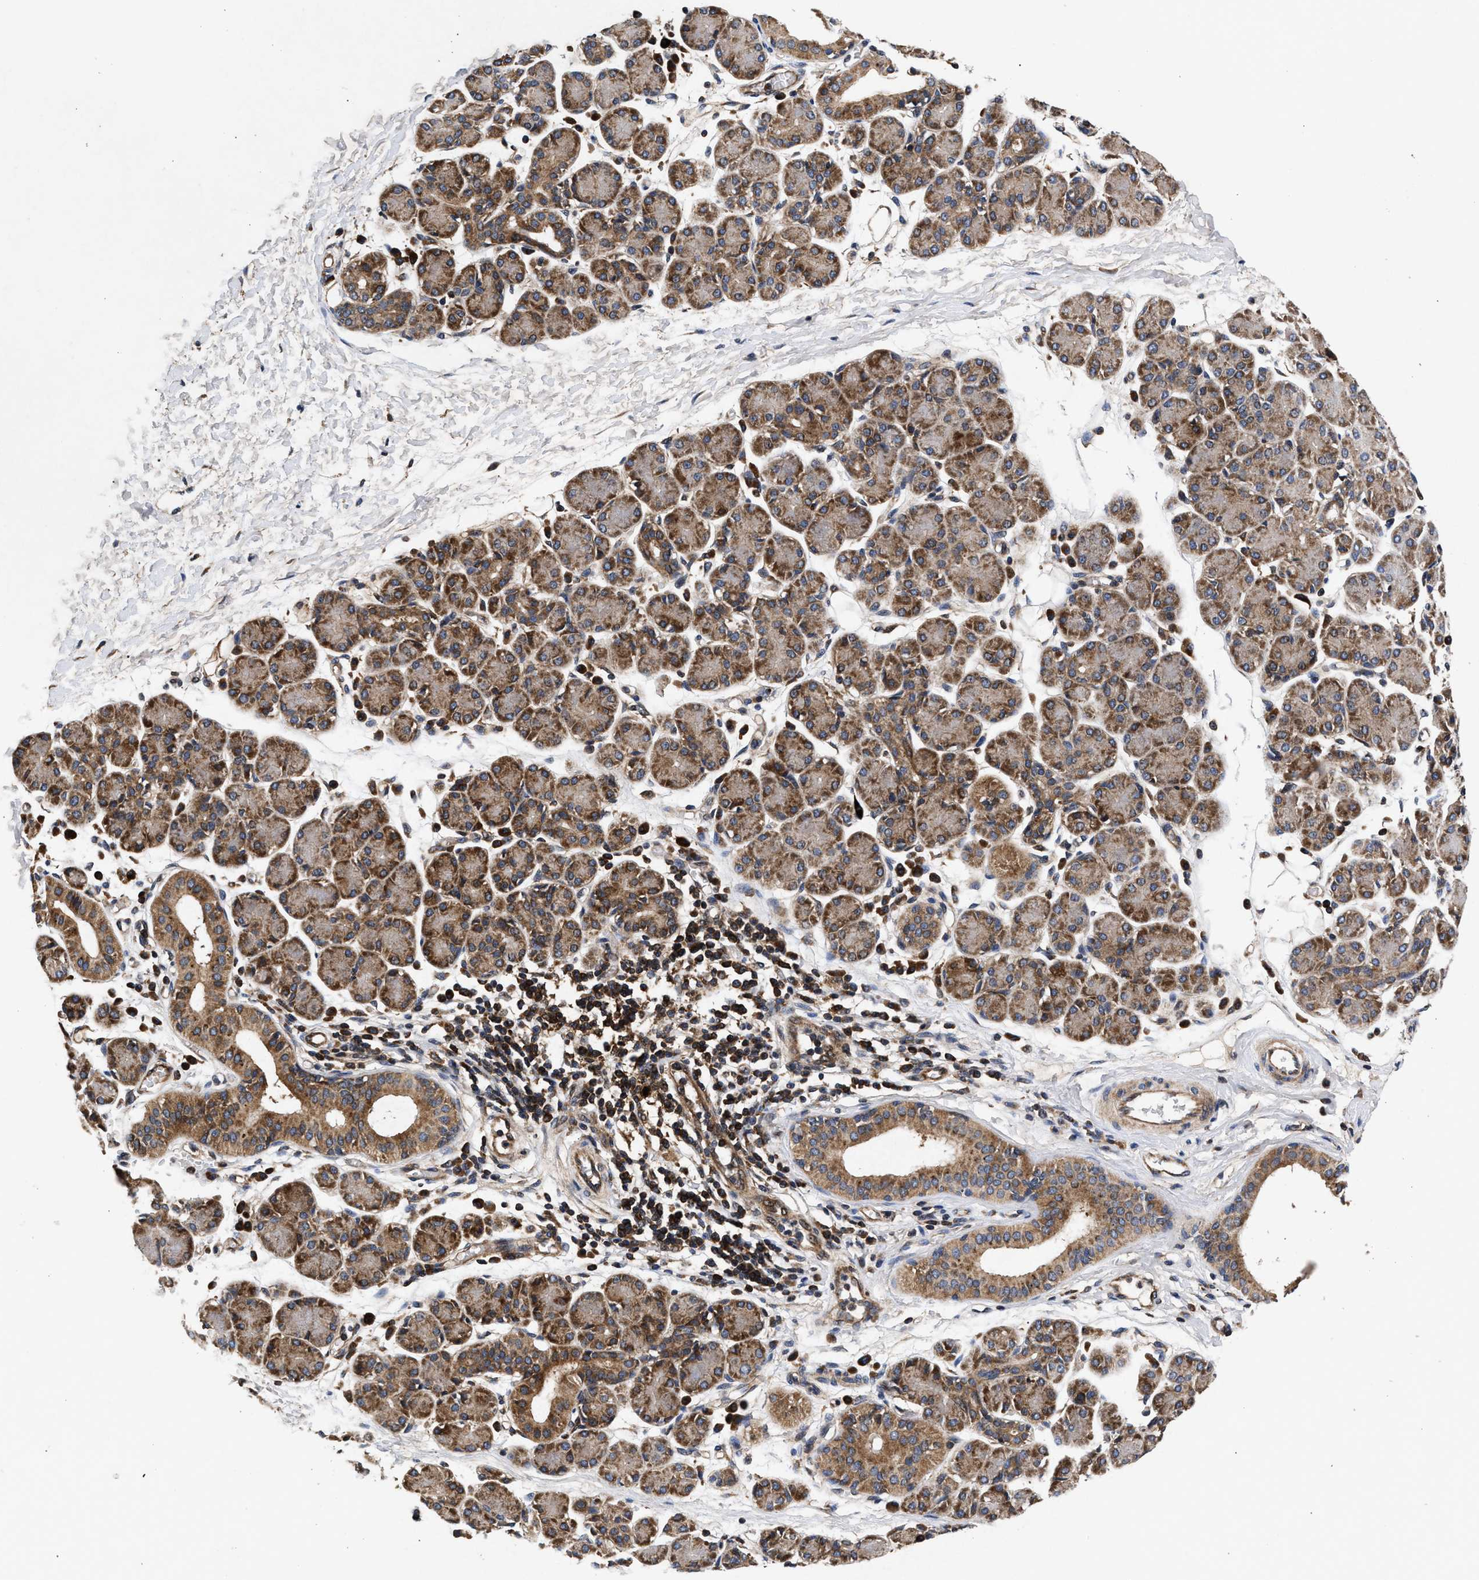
{"staining": {"intensity": "moderate", "quantity": ">75%", "location": "cytoplasmic/membranous"}, "tissue": "salivary gland", "cell_type": "Glandular cells", "image_type": "normal", "snomed": [{"axis": "morphology", "description": "Normal tissue, NOS"}, {"axis": "morphology", "description": "Inflammation, NOS"}, {"axis": "topography", "description": "Lymph node"}, {"axis": "topography", "description": "Salivary gland"}], "caption": "Glandular cells reveal medium levels of moderate cytoplasmic/membranous positivity in approximately >75% of cells in normal human salivary gland.", "gene": "NFKB2", "patient": {"sex": "male", "age": 3}}